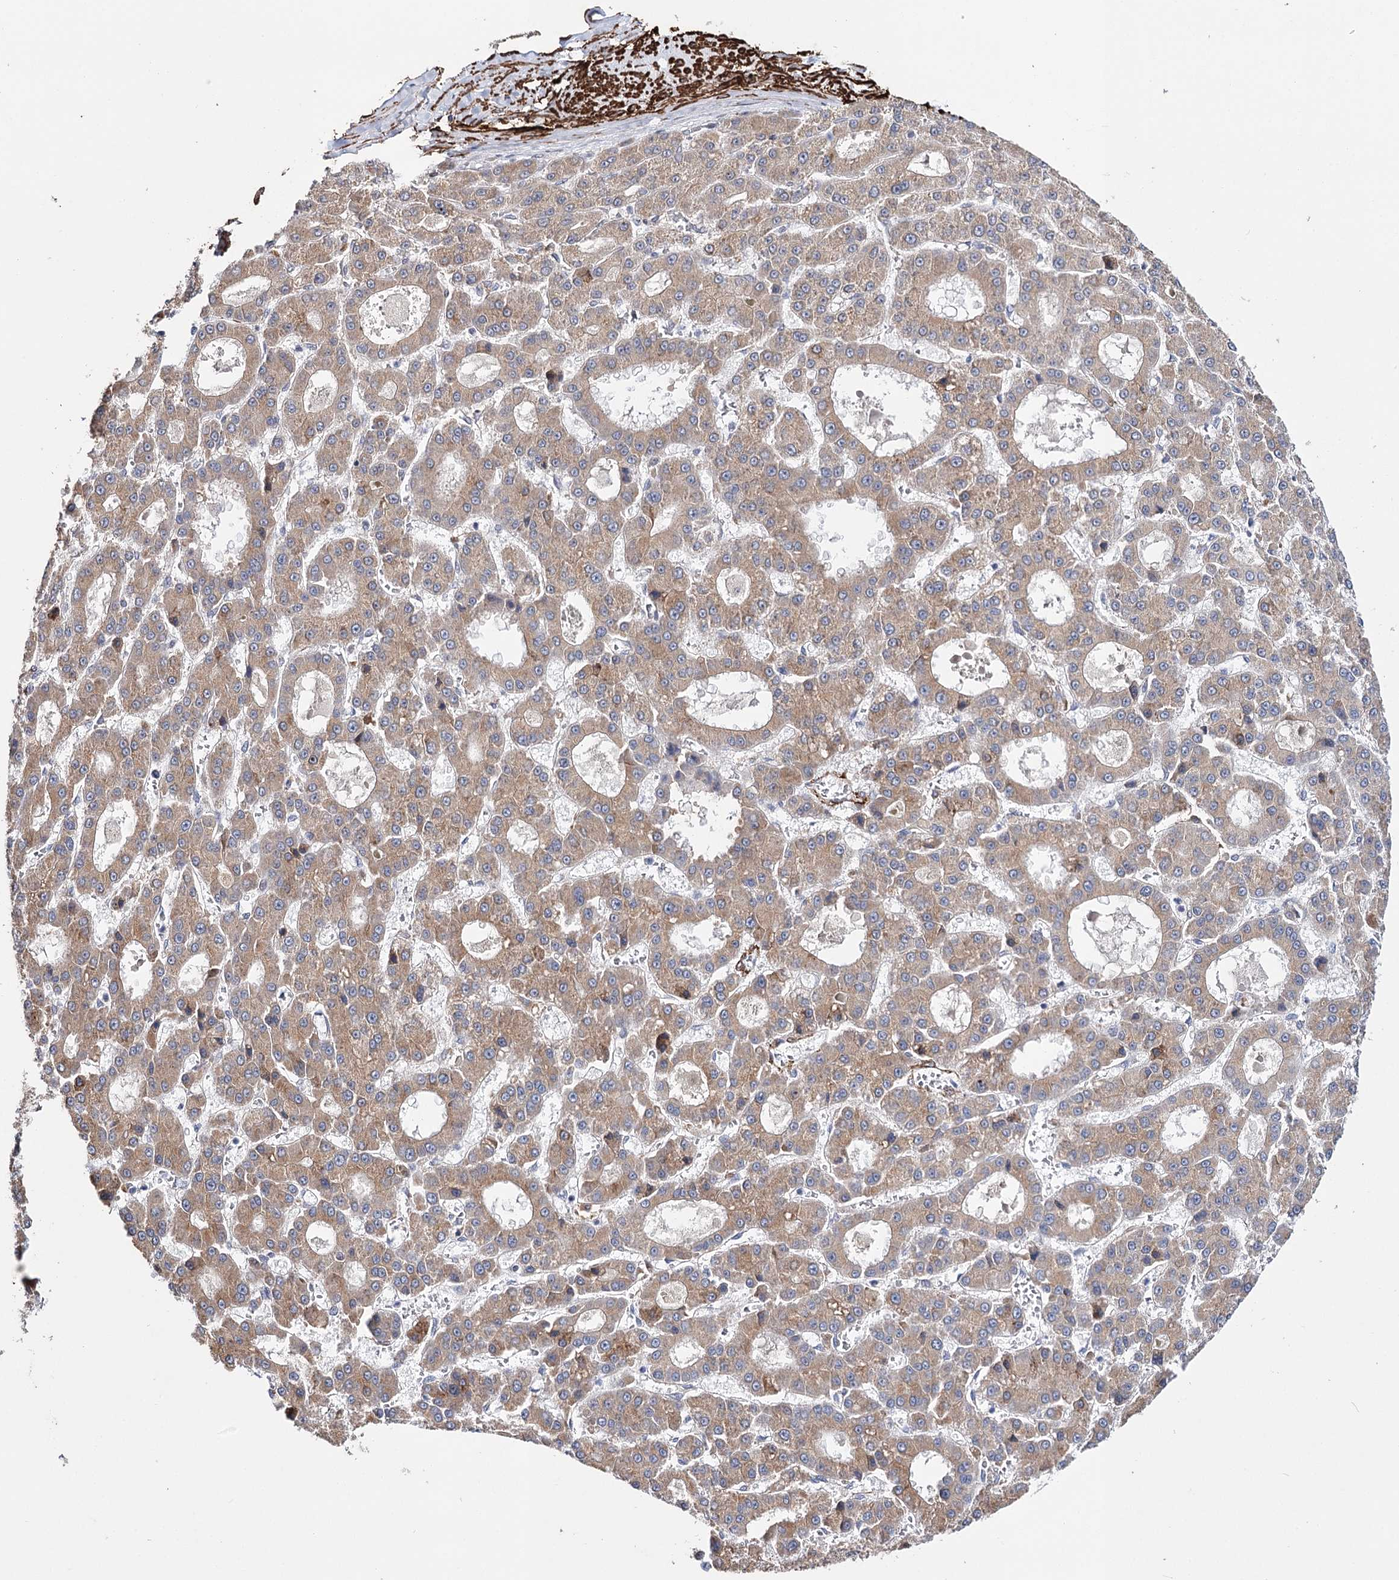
{"staining": {"intensity": "moderate", "quantity": ">75%", "location": "cytoplasmic/membranous"}, "tissue": "liver cancer", "cell_type": "Tumor cells", "image_type": "cancer", "snomed": [{"axis": "morphology", "description": "Carcinoma, Hepatocellular, NOS"}, {"axis": "topography", "description": "Liver"}], "caption": "Approximately >75% of tumor cells in liver cancer (hepatocellular carcinoma) show moderate cytoplasmic/membranous protein staining as visualized by brown immunohistochemical staining.", "gene": "CFAP46", "patient": {"sex": "male", "age": 70}}